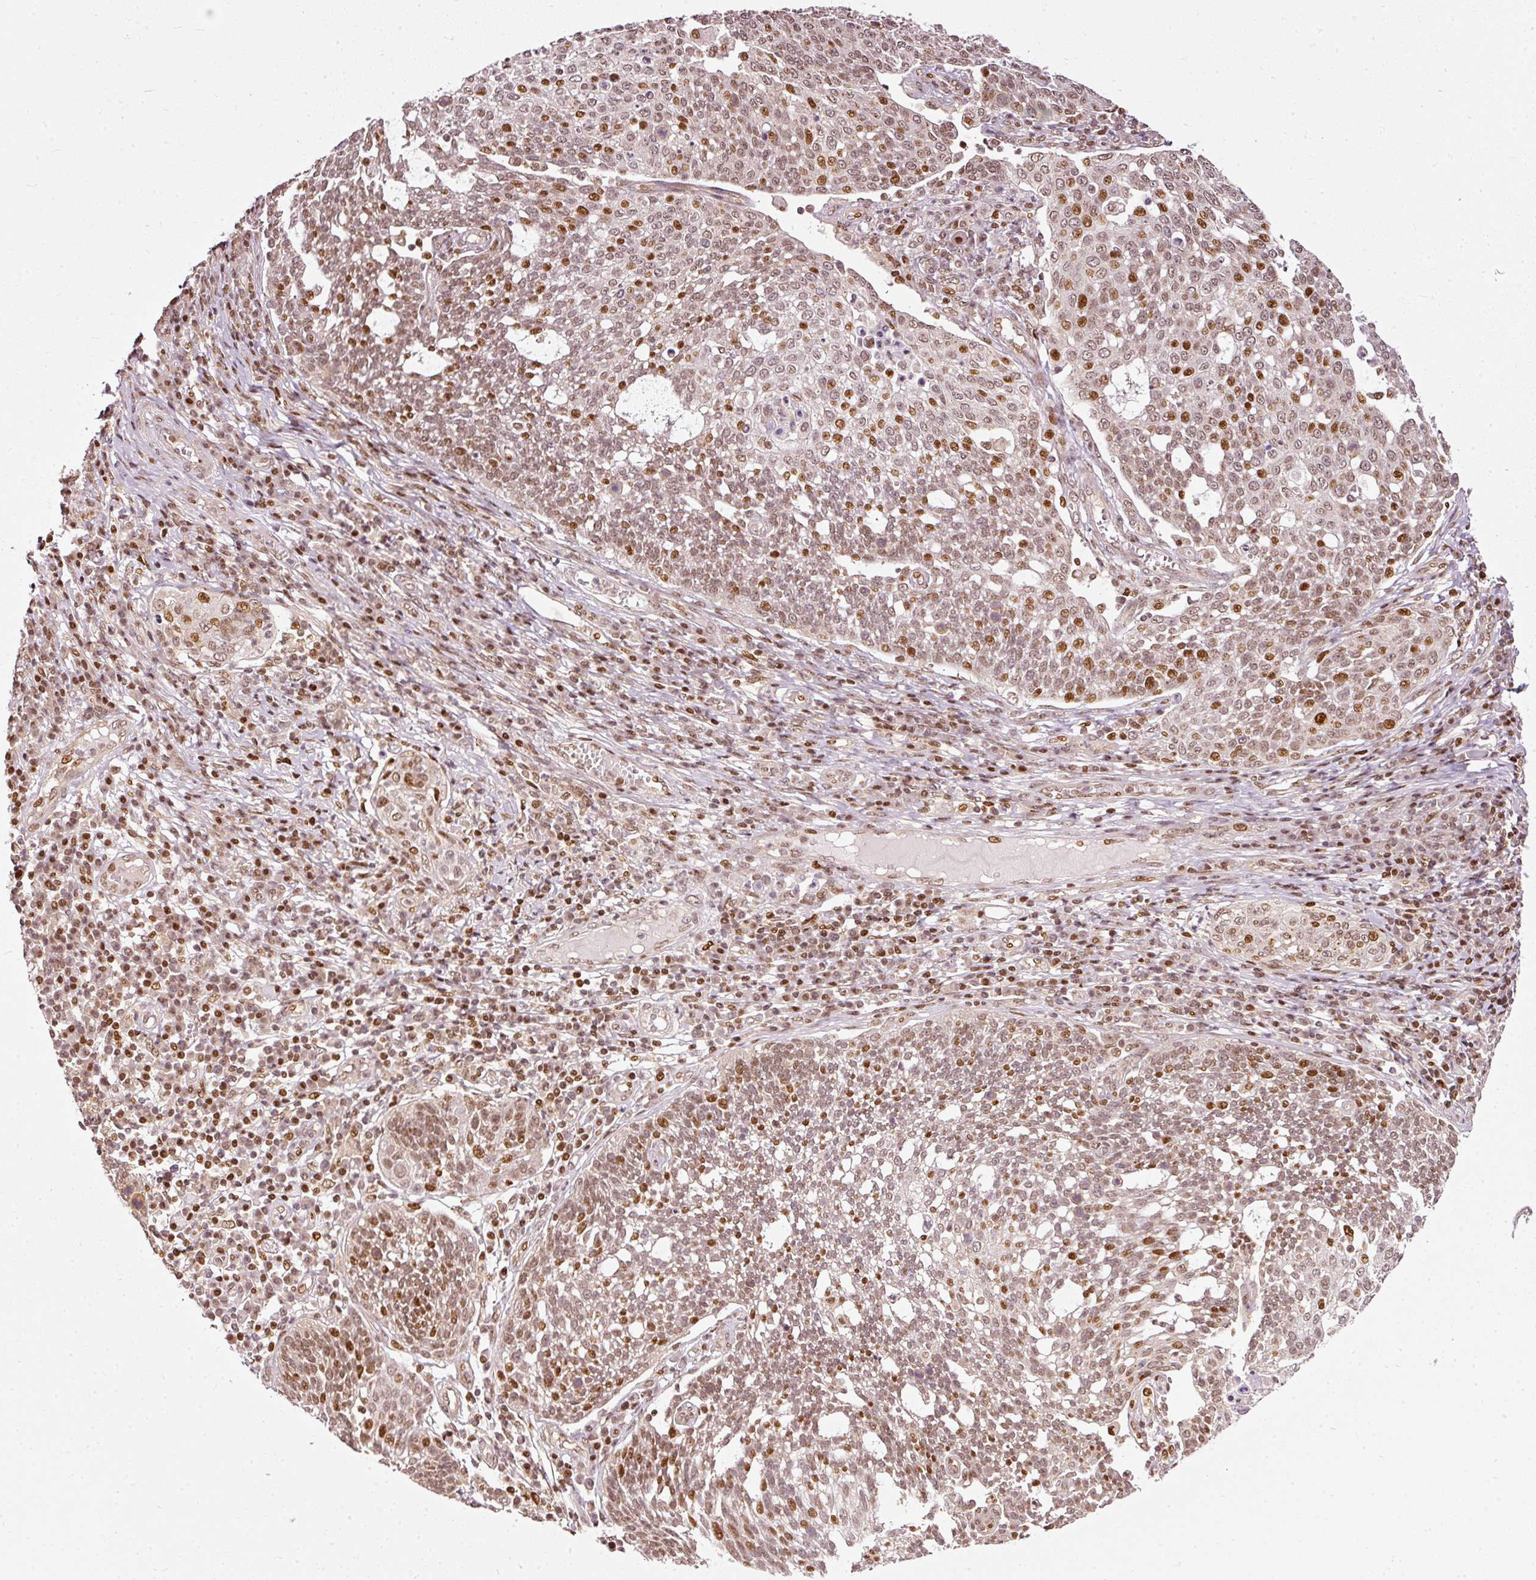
{"staining": {"intensity": "moderate", "quantity": ">75%", "location": "nuclear"}, "tissue": "cervical cancer", "cell_type": "Tumor cells", "image_type": "cancer", "snomed": [{"axis": "morphology", "description": "Squamous cell carcinoma, NOS"}, {"axis": "topography", "description": "Cervix"}], "caption": "A high-resolution micrograph shows immunohistochemistry staining of cervical cancer, which reveals moderate nuclear positivity in approximately >75% of tumor cells.", "gene": "ZNF778", "patient": {"sex": "female", "age": 34}}